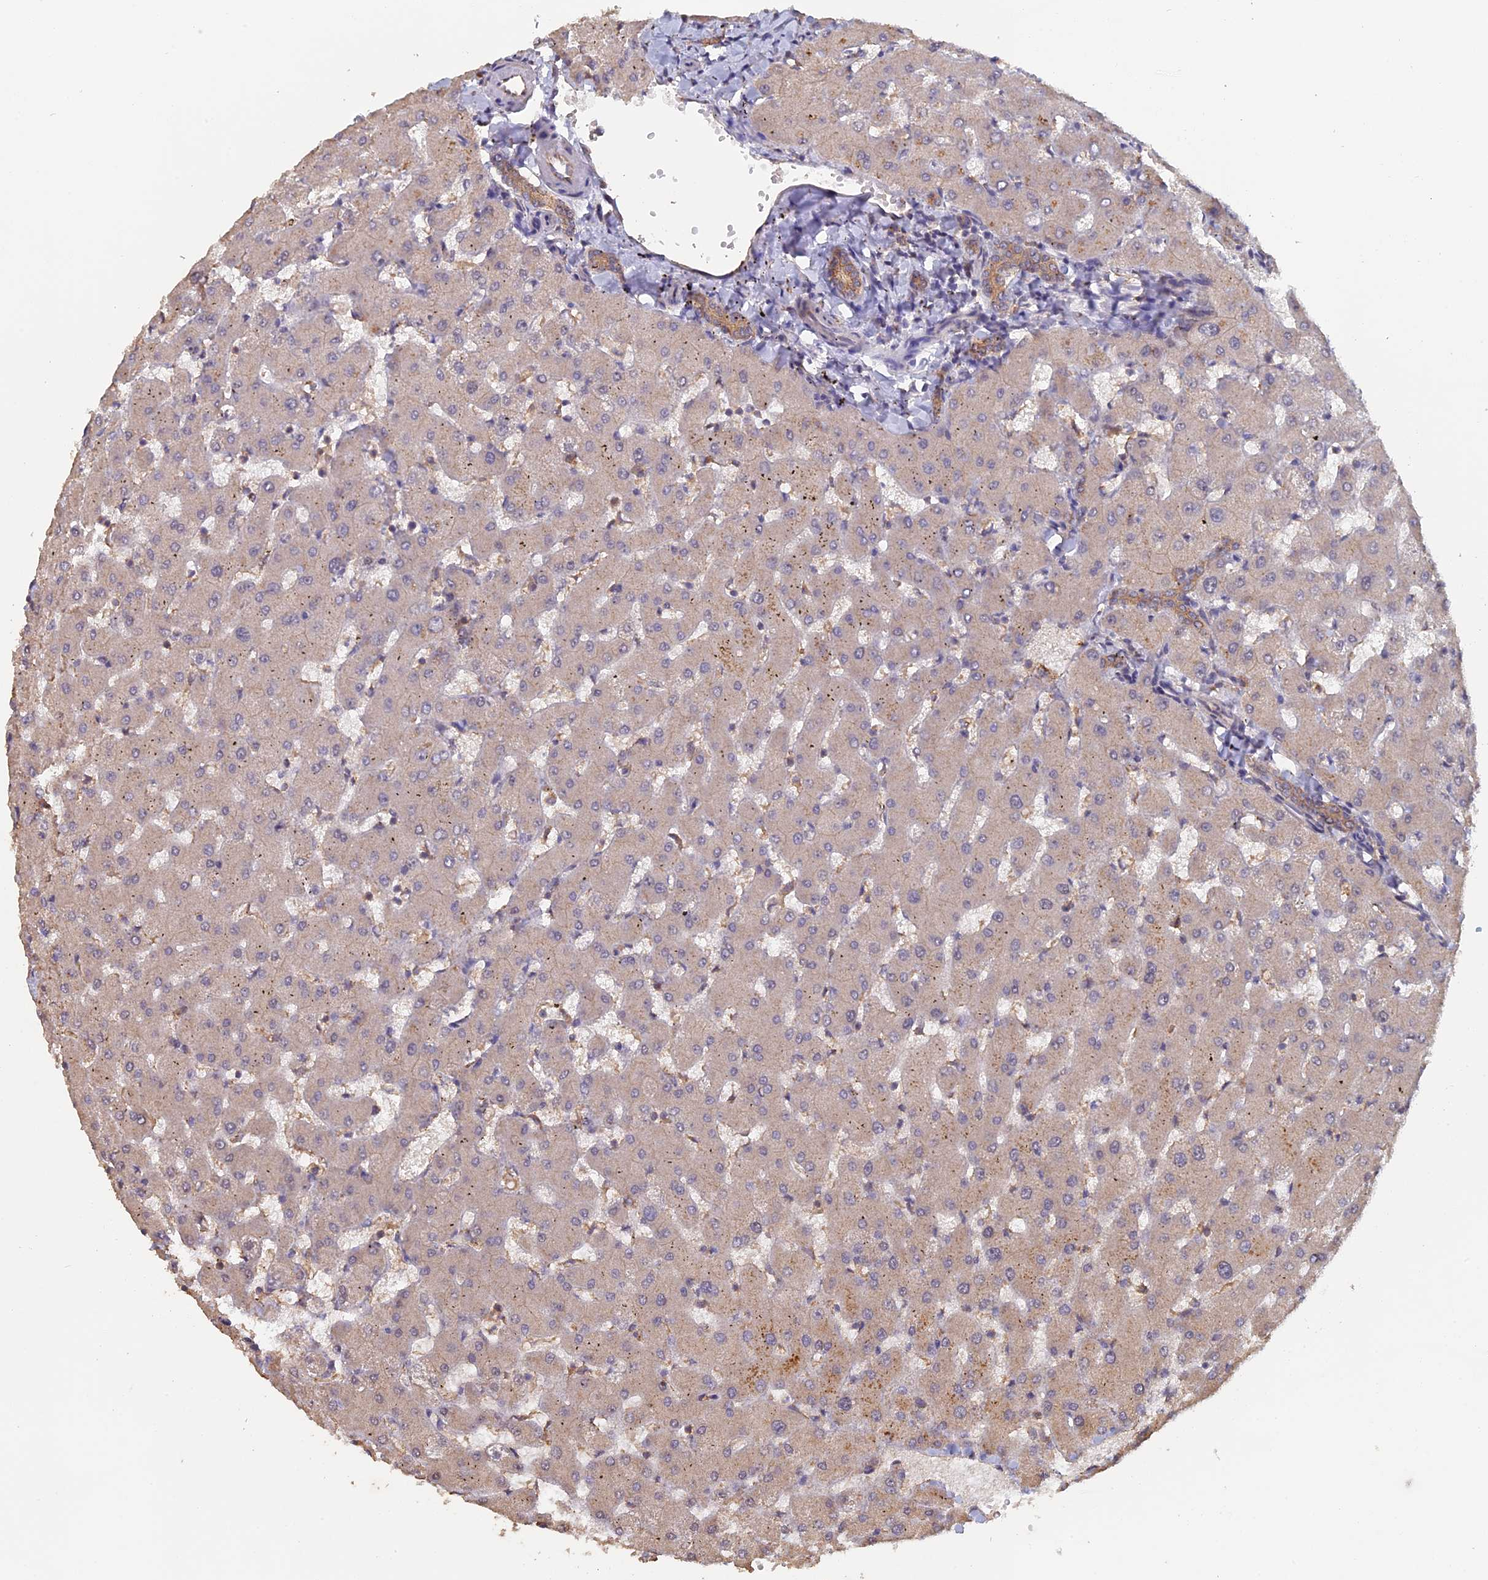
{"staining": {"intensity": "moderate", "quantity": ">75%", "location": "cytoplasmic/membranous"}, "tissue": "liver", "cell_type": "Cholangiocytes", "image_type": "normal", "snomed": [{"axis": "morphology", "description": "Normal tissue, NOS"}, {"axis": "topography", "description": "Liver"}], "caption": "The image reveals immunohistochemical staining of unremarkable liver. There is moderate cytoplasmic/membranous expression is appreciated in about >75% of cholangiocytes.", "gene": "PIGQ", "patient": {"sex": "female", "age": 63}}